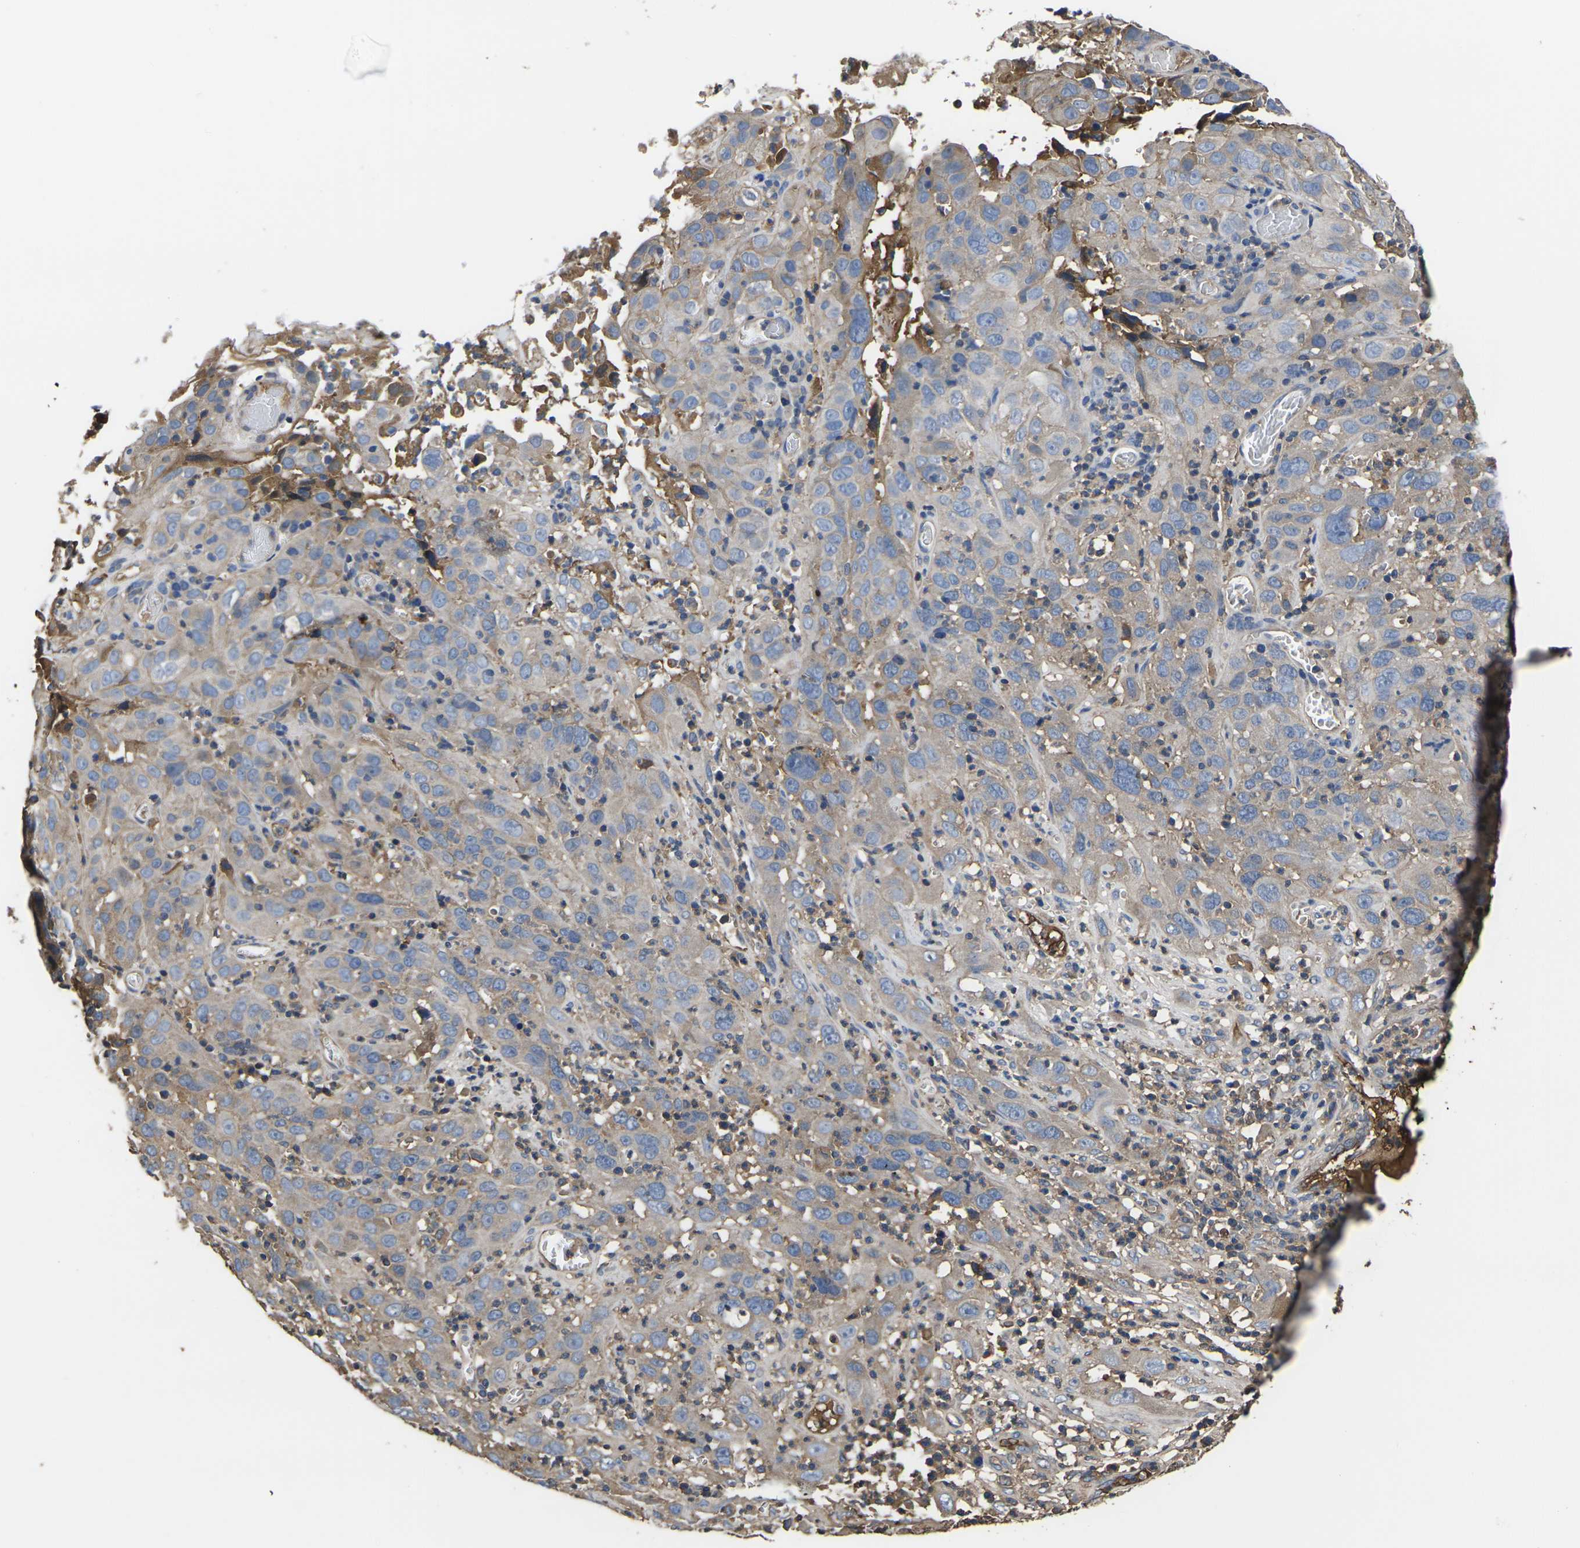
{"staining": {"intensity": "weak", "quantity": "25%-75%", "location": "cytoplasmic/membranous"}, "tissue": "cervical cancer", "cell_type": "Tumor cells", "image_type": "cancer", "snomed": [{"axis": "morphology", "description": "Squamous cell carcinoma, NOS"}, {"axis": "topography", "description": "Cervix"}], "caption": "High-magnification brightfield microscopy of cervical cancer stained with DAB (3,3'-diaminobenzidine) (brown) and counterstained with hematoxylin (blue). tumor cells exhibit weak cytoplasmic/membranous staining is appreciated in about25%-75% of cells. (DAB (3,3'-diaminobenzidine) = brown stain, brightfield microscopy at high magnification).", "gene": "HSPG2", "patient": {"sex": "female", "age": 32}}